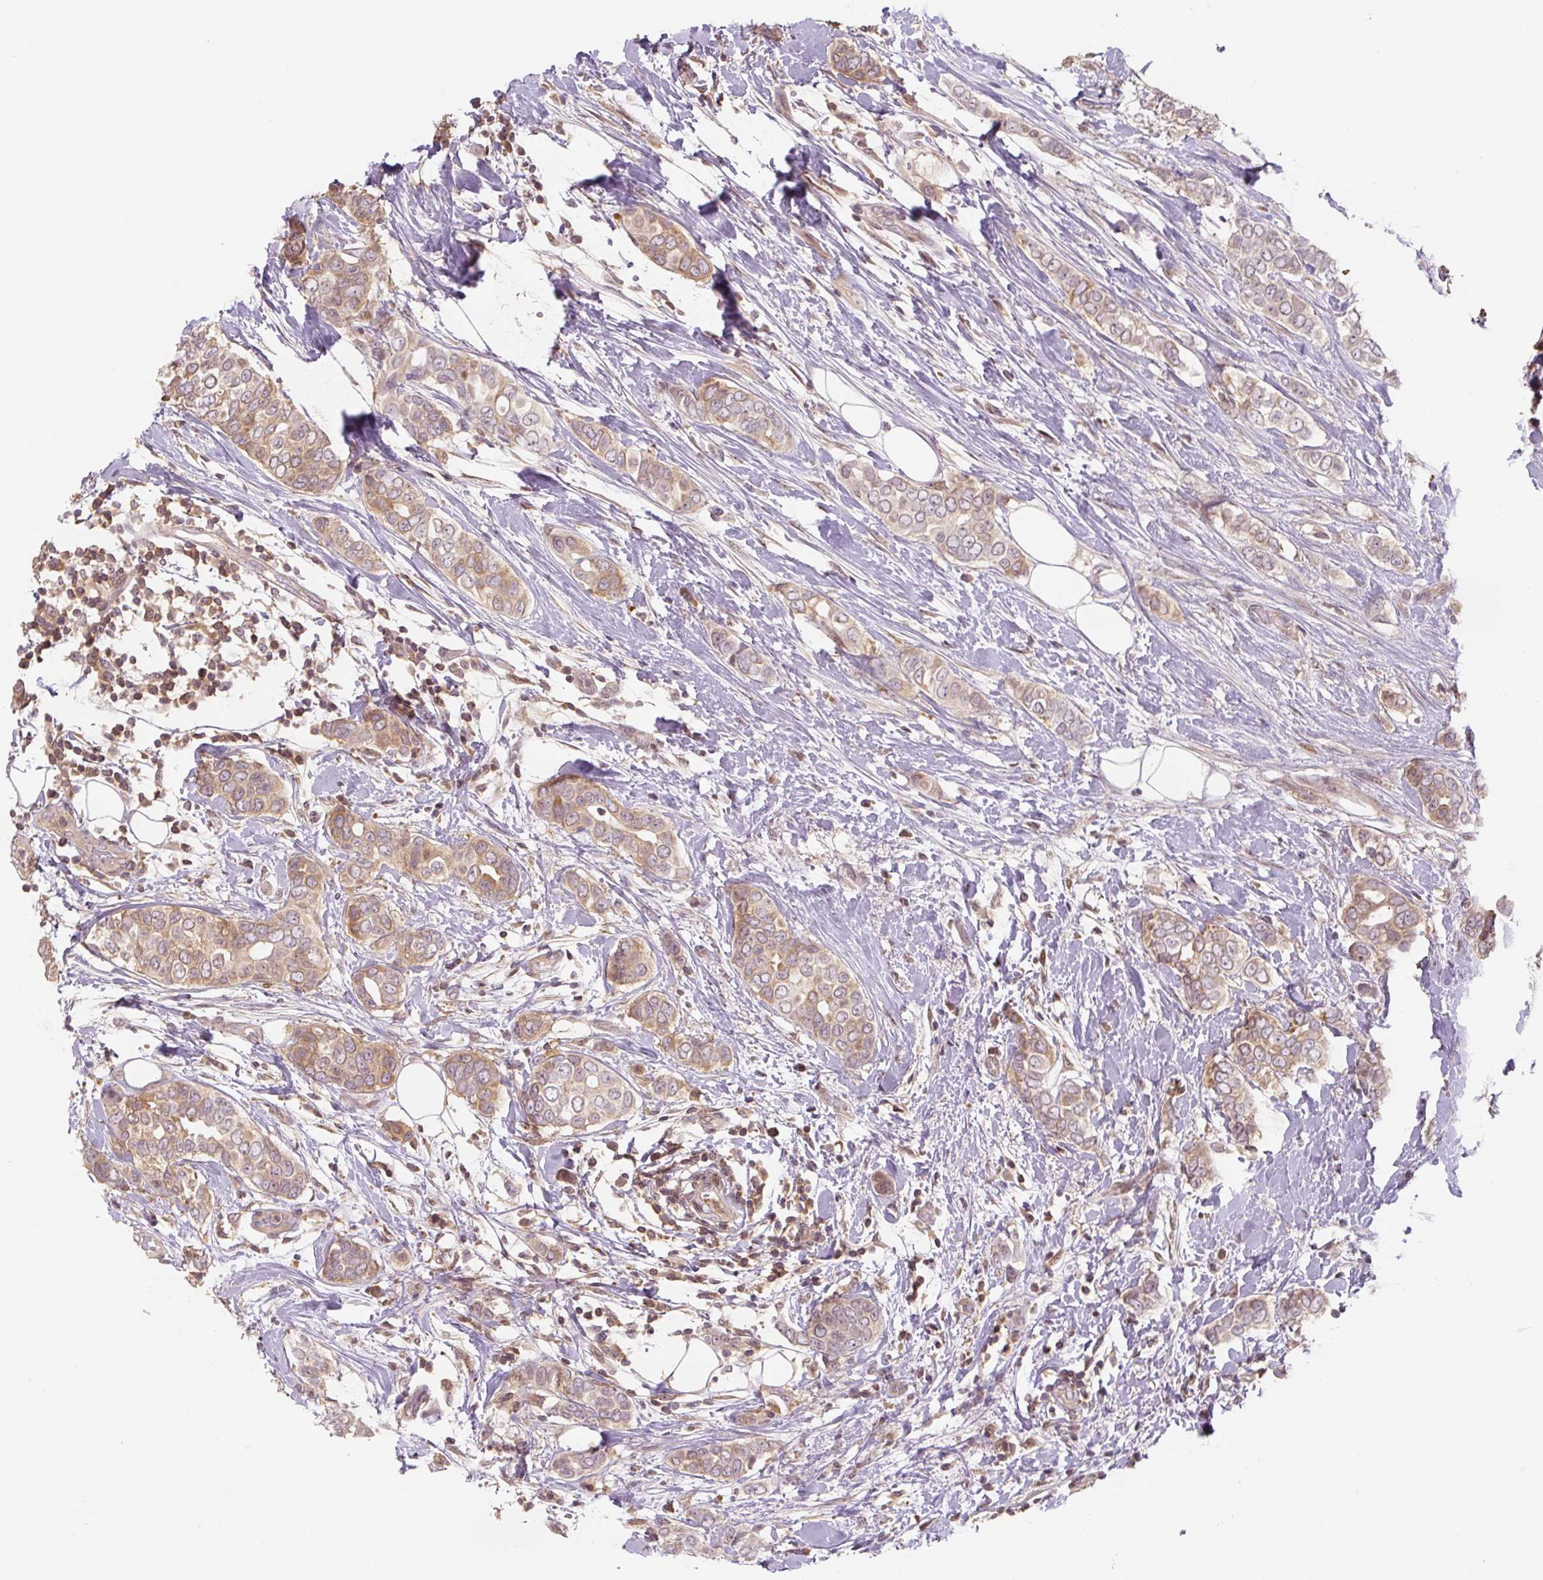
{"staining": {"intensity": "moderate", "quantity": "25%-75%", "location": "cytoplasmic/membranous"}, "tissue": "breast cancer", "cell_type": "Tumor cells", "image_type": "cancer", "snomed": [{"axis": "morphology", "description": "Lobular carcinoma"}, {"axis": "topography", "description": "Breast"}], "caption": "Immunohistochemistry image of neoplastic tissue: breast lobular carcinoma stained using immunohistochemistry (IHC) displays medium levels of moderate protein expression localized specifically in the cytoplasmic/membranous of tumor cells, appearing as a cytoplasmic/membranous brown color.", "gene": "C2orf73", "patient": {"sex": "female", "age": 51}}